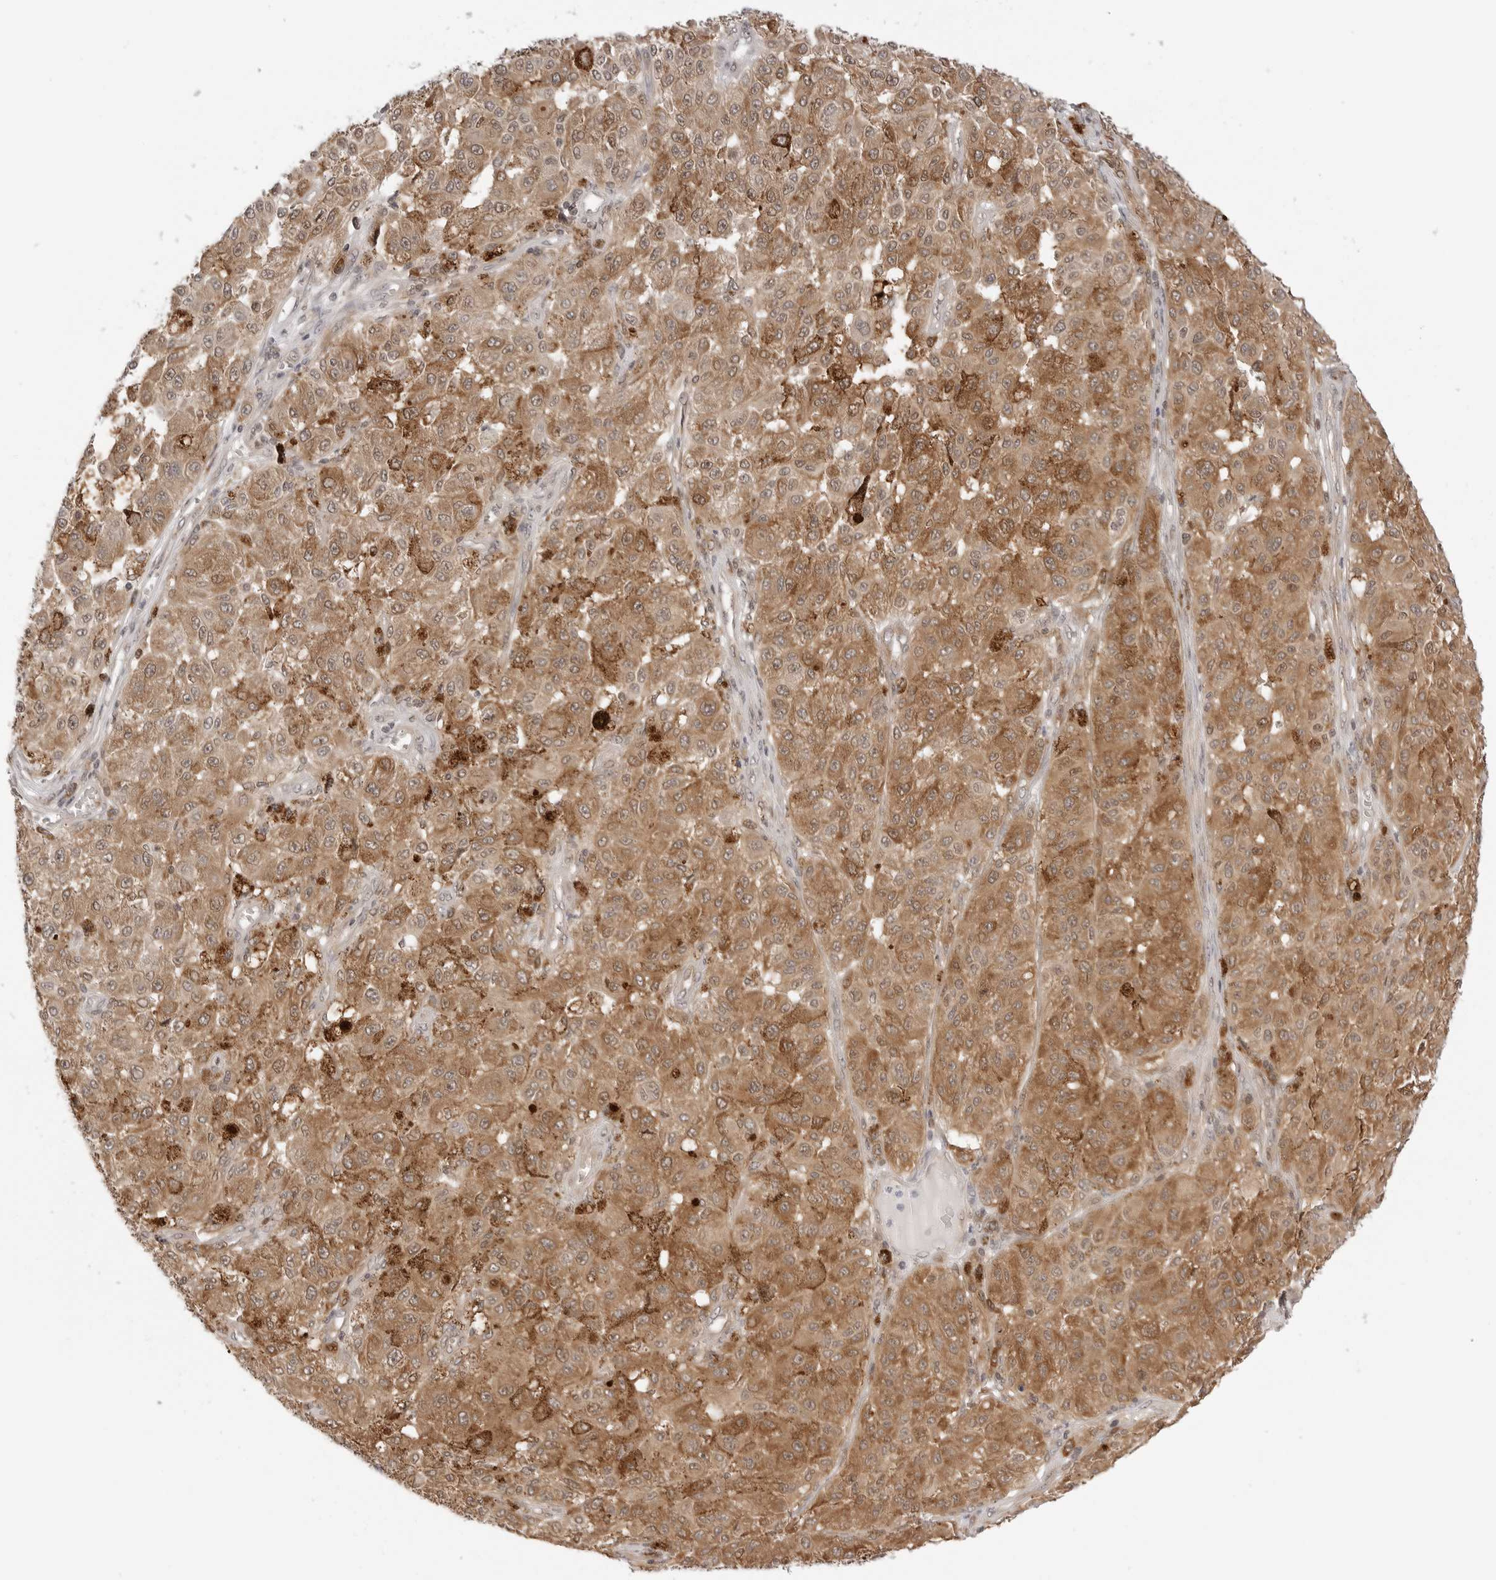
{"staining": {"intensity": "moderate", "quantity": ">75%", "location": "cytoplasmic/membranous"}, "tissue": "melanoma", "cell_type": "Tumor cells", "image_type": "cancer", "snomed": [{"axis": "morphology", "description": "Malignant melanoma, NOS"}, {"axis": "topography", "description": "Skin"}], "caption": "Tumor cells exhibit medium levels of moderate cytoplasmic/membranous expression in approximately >75% of cells in melanoma. (DAB (3,3'-diaminobenzidine) = brown stain, brightfield microscopy at high magnification).", "gene": "NUDC", "patient": {"sex": "female", "age": 64}}